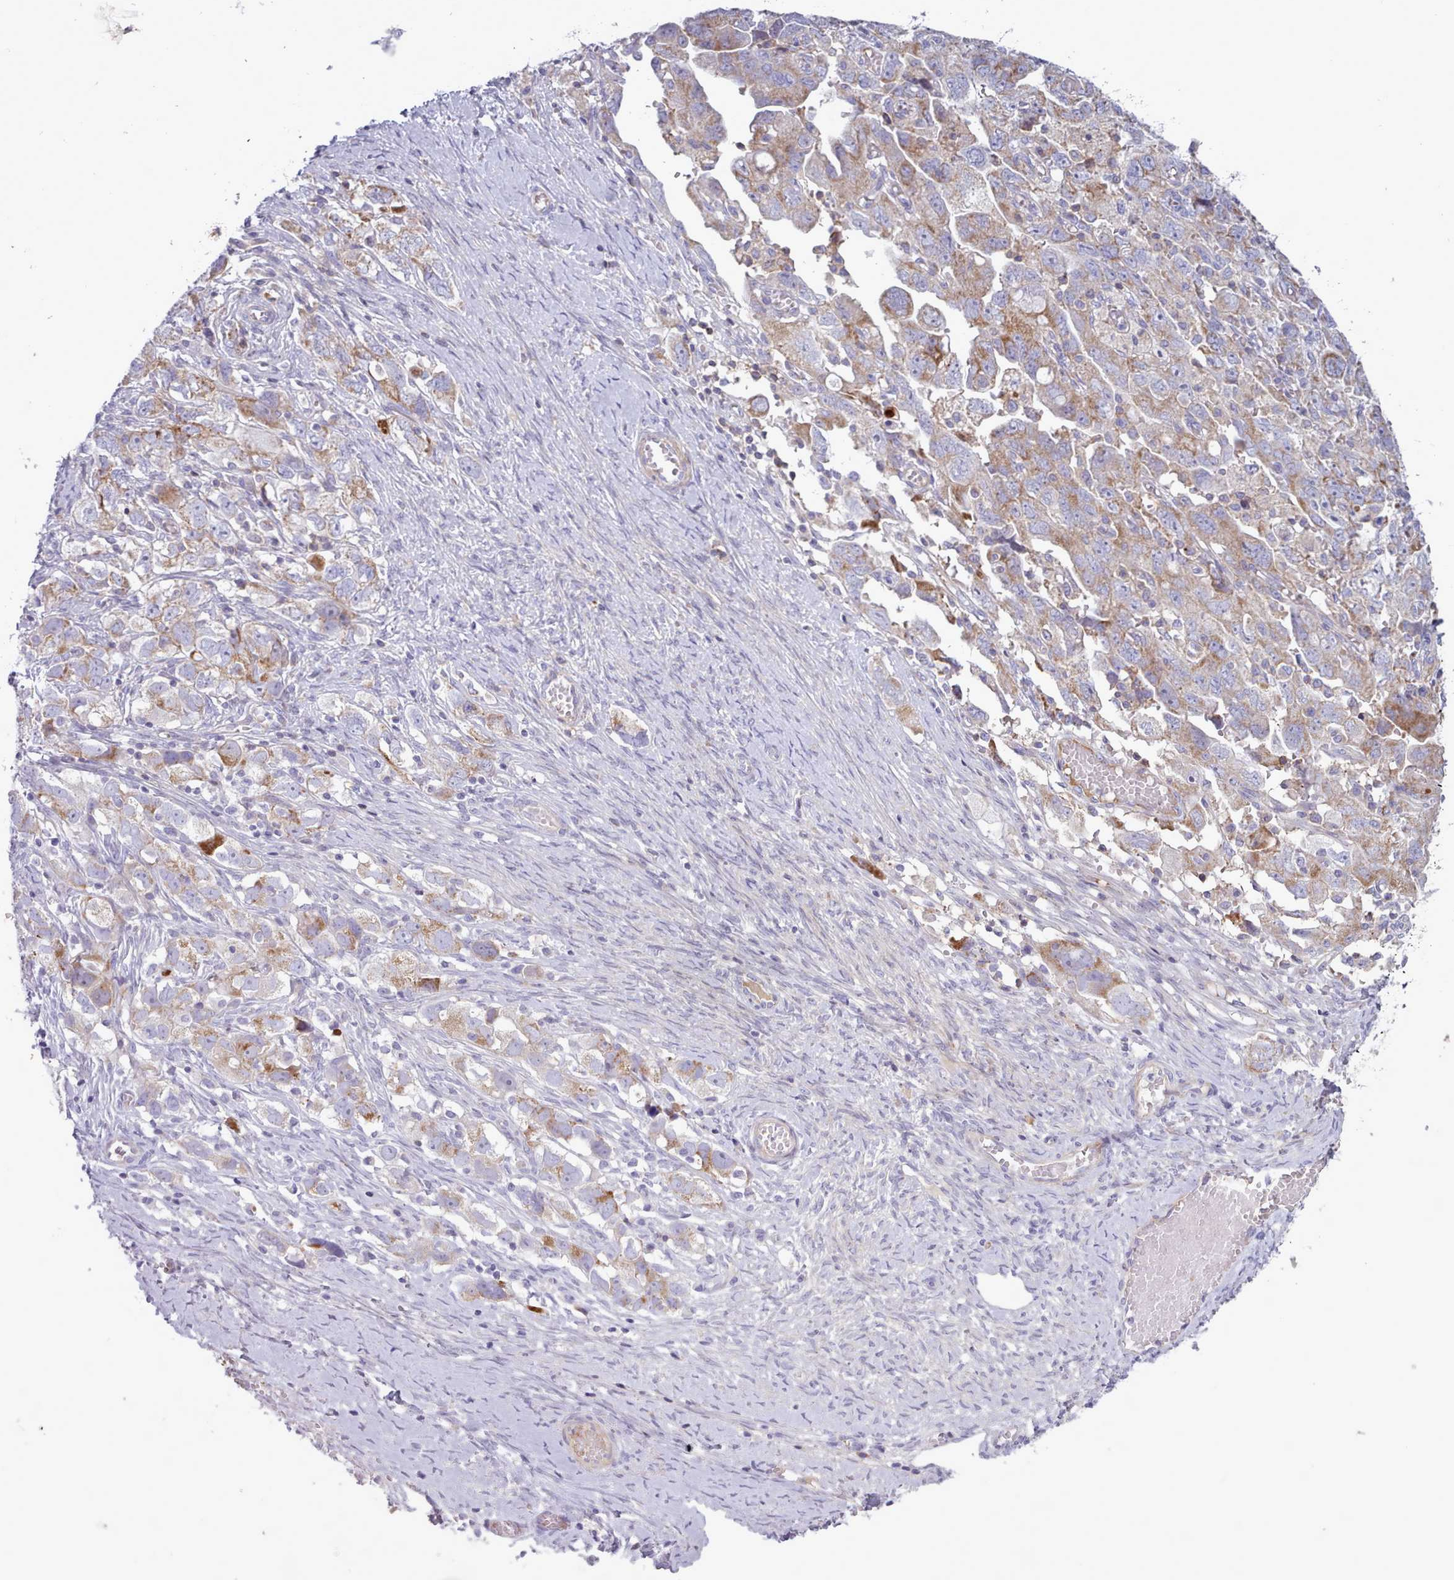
{"staining": {"intensity": "weak", "quantity": "25%-75%", "location": "cytoplasmic/membranous"}, "tissue": "ovarian cancer", "cell_type": "Tumor cells", "image_type": "cancer", "snomed": [{"axis": "morphology", "description": "Carcinoma, NOS"}, {"axis": "morphology", "description": "Cystadenocarcinoma, serous, NOS"}, {"axis": "topography", "description": "Ovary"}], "caption": "Tumor cells demonstrate low levels of weak cytoplasmic/membranous positivity in about 25%-75% of cells in human ovarian serous cystadenocarcinoma.", "gene": "TENT4B", "patient": {"sex": "female", "age": 69}}